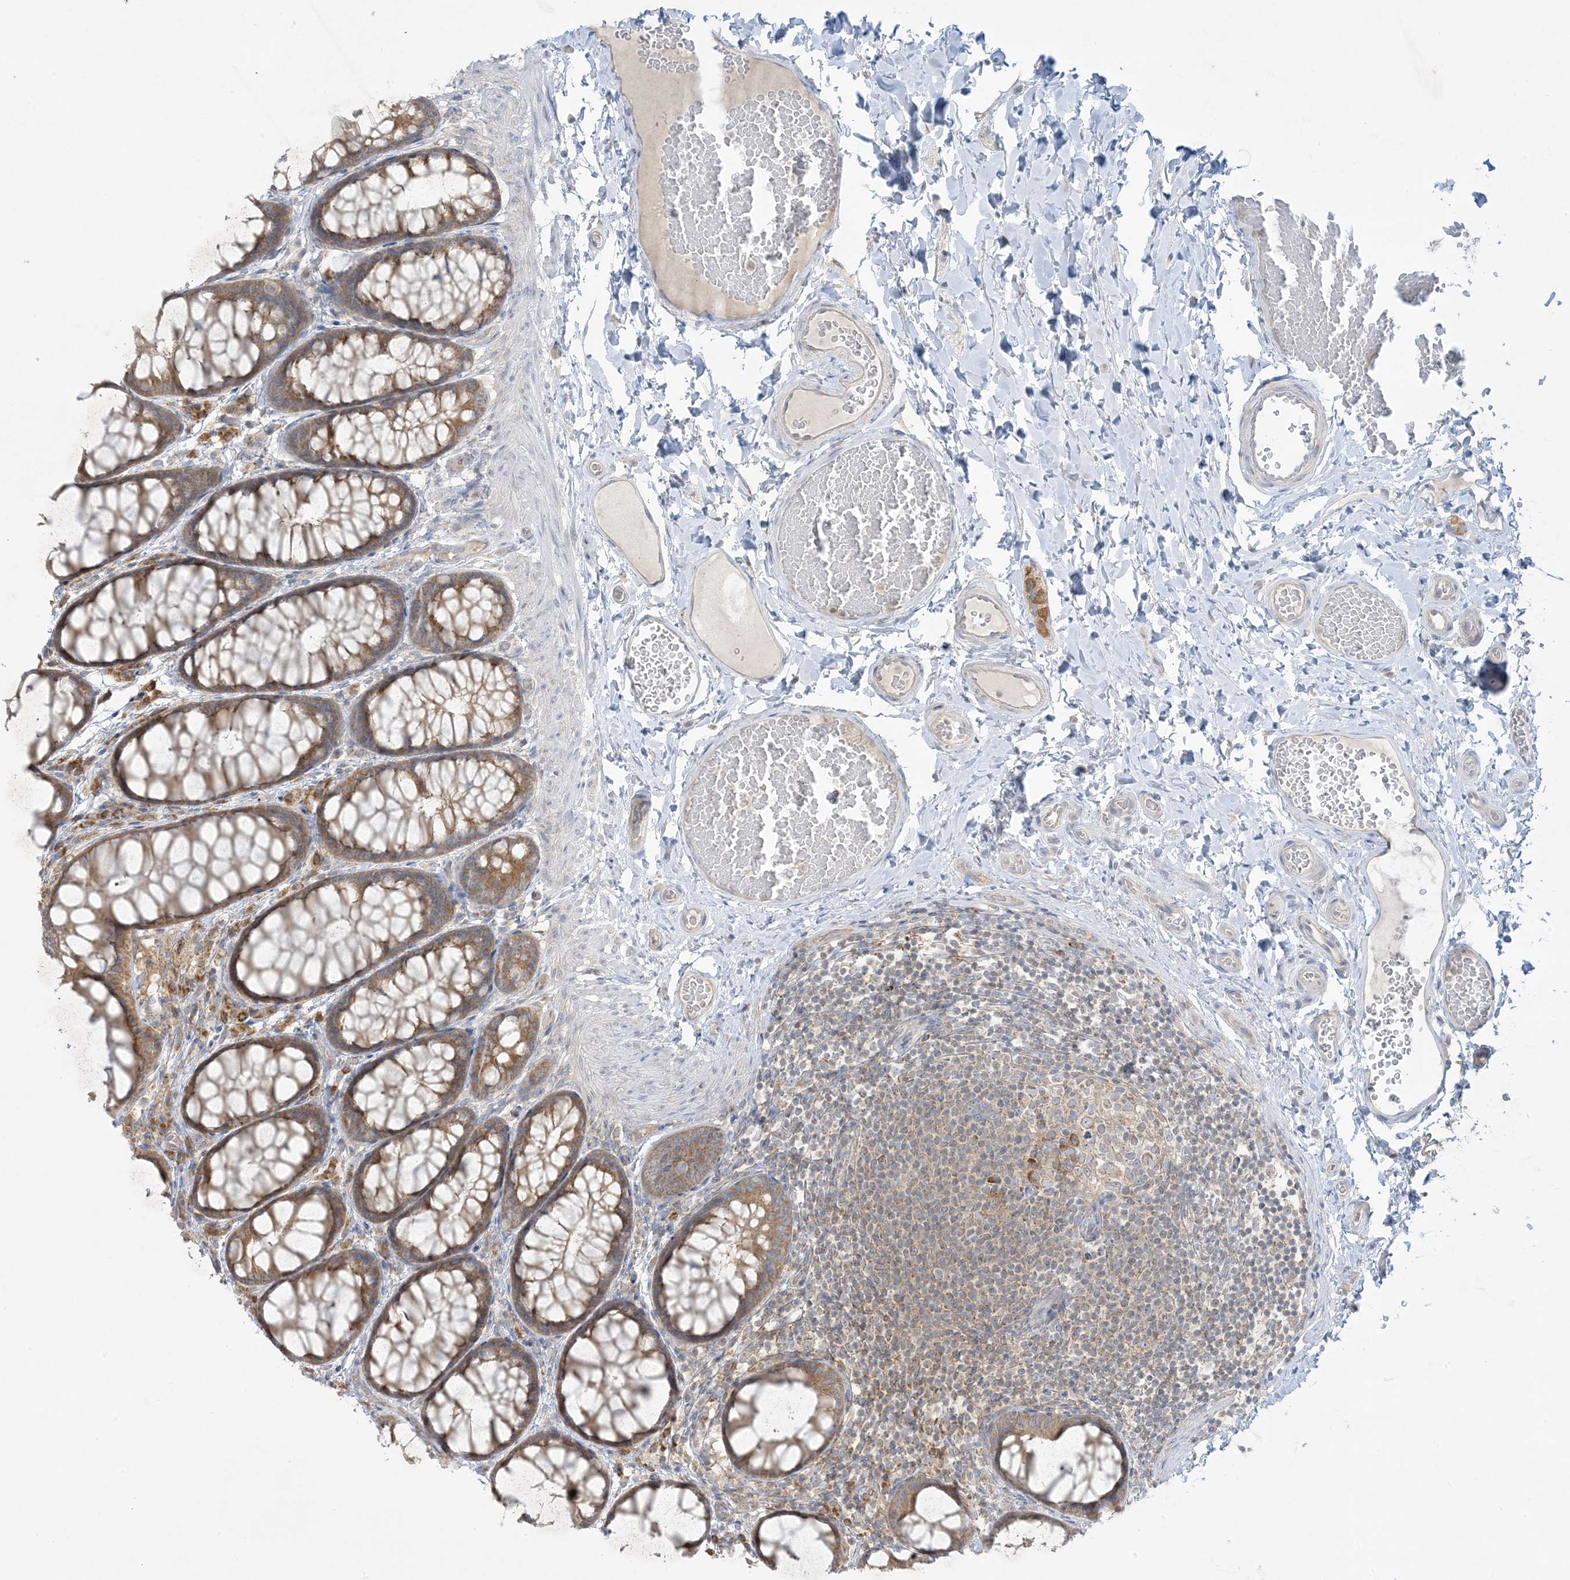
{"staining": {"intensity": "weak", "quantity": ">75%", "location": "cytoplasmic/membranous"}, "tissue": "colon", "cell_type": "Endothelial cells", "image_type": "normal", "snomed": [{"axis": "morphology", "description": "Normal tissue, NOS"}, {"axis": "topography", "description": "Colon"}], "caption": "Protein analysis of unremarkable colon exhibits weak cytoplasmic/membranous expression in about >75% of endothelial cells.", "gene": "RPP40", "patient": {"sex": "male", "age": 47}}